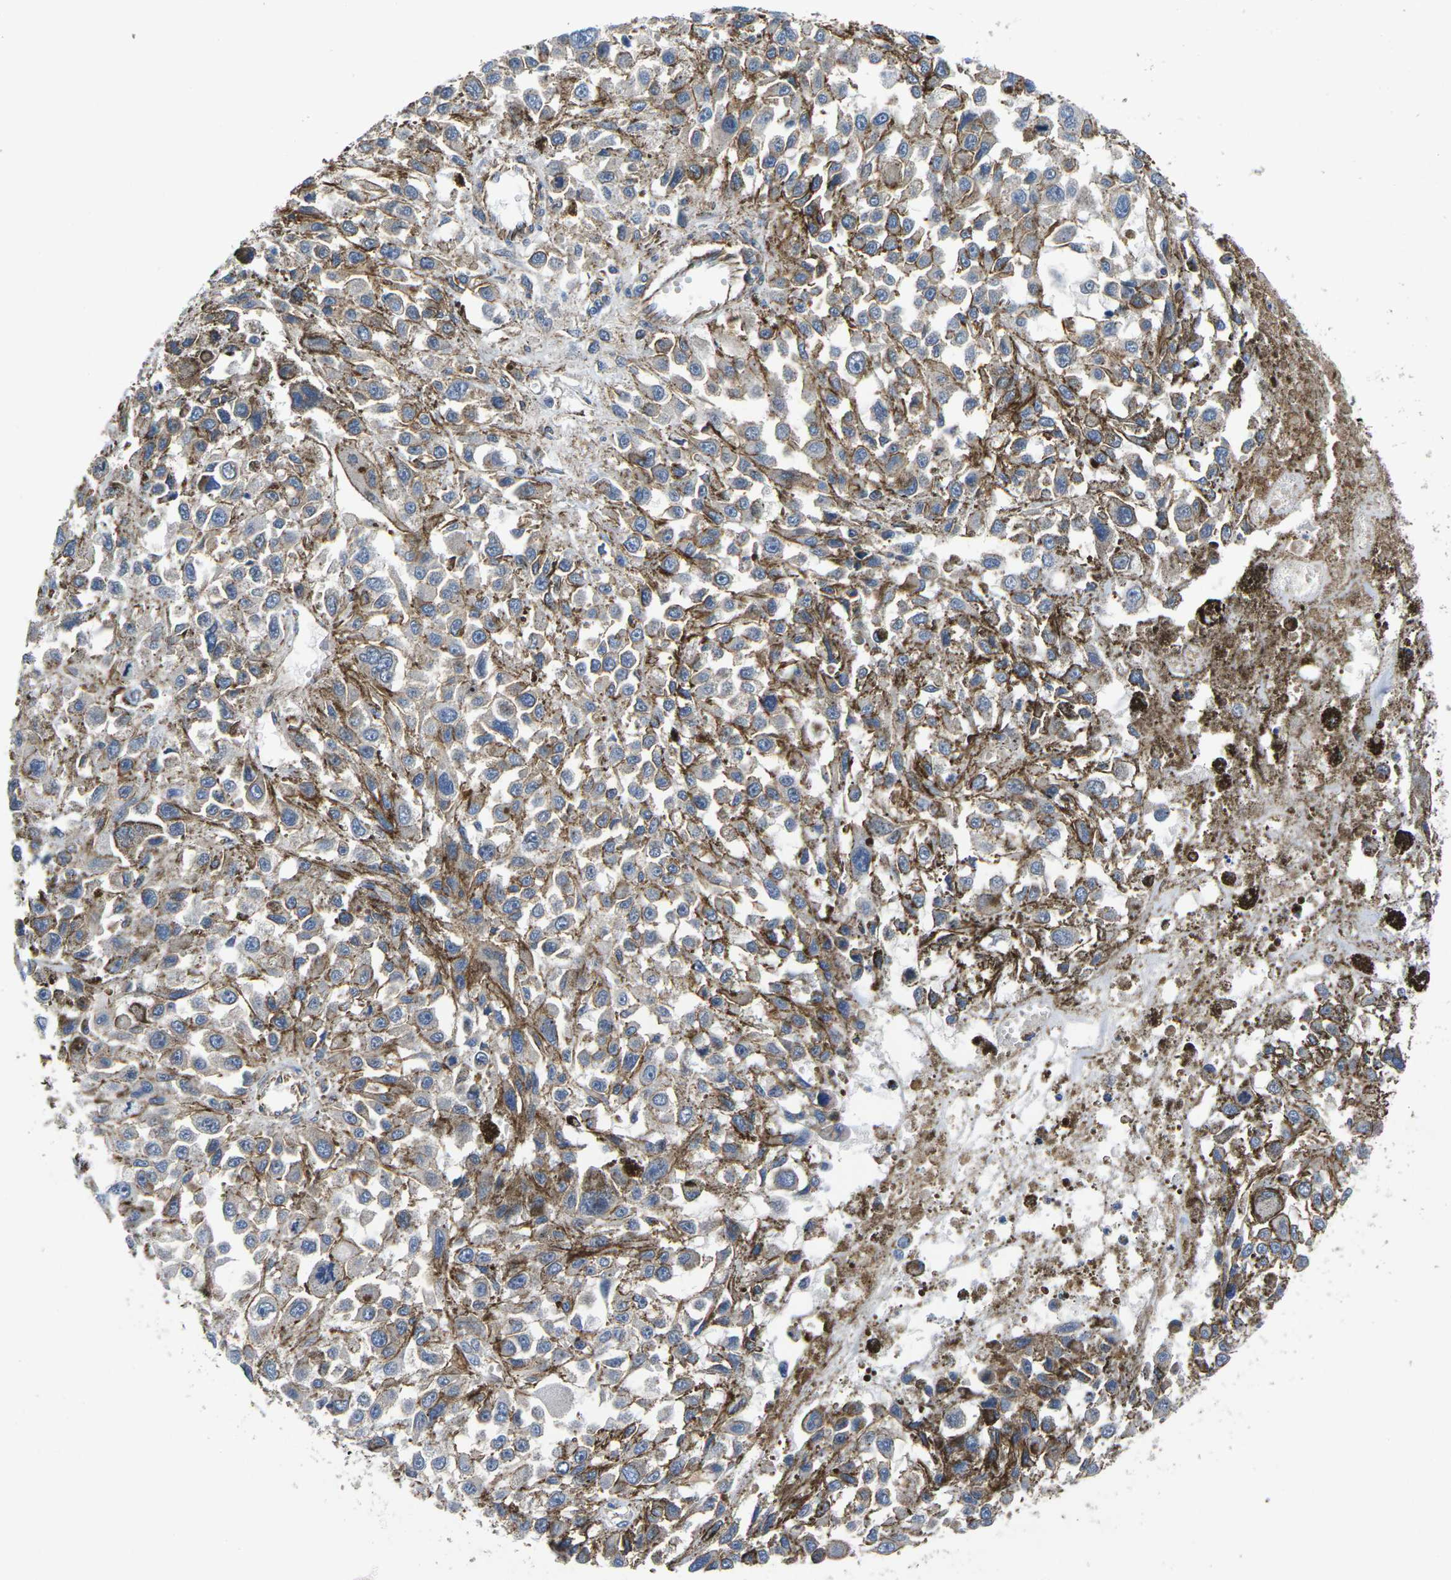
{"staining": {"intensity": "weak", "quantity": "<25%", "location": "cytoplasmic/membranous"}, "tissue": "melanoma", "cell_type": "Tumor cells", "image_type": "cancer", "snomed": [{"axis": "morphology", "description": "Malignant melanoma, Metastatic site"}, {"axis": "topography", "description": "Lymph node"}], "caption": "The image demonstrates no significant positivity in tumor cells of melanoma.", "gene": "CTNND1", "patient": {"sex": "male", "age": 59}}